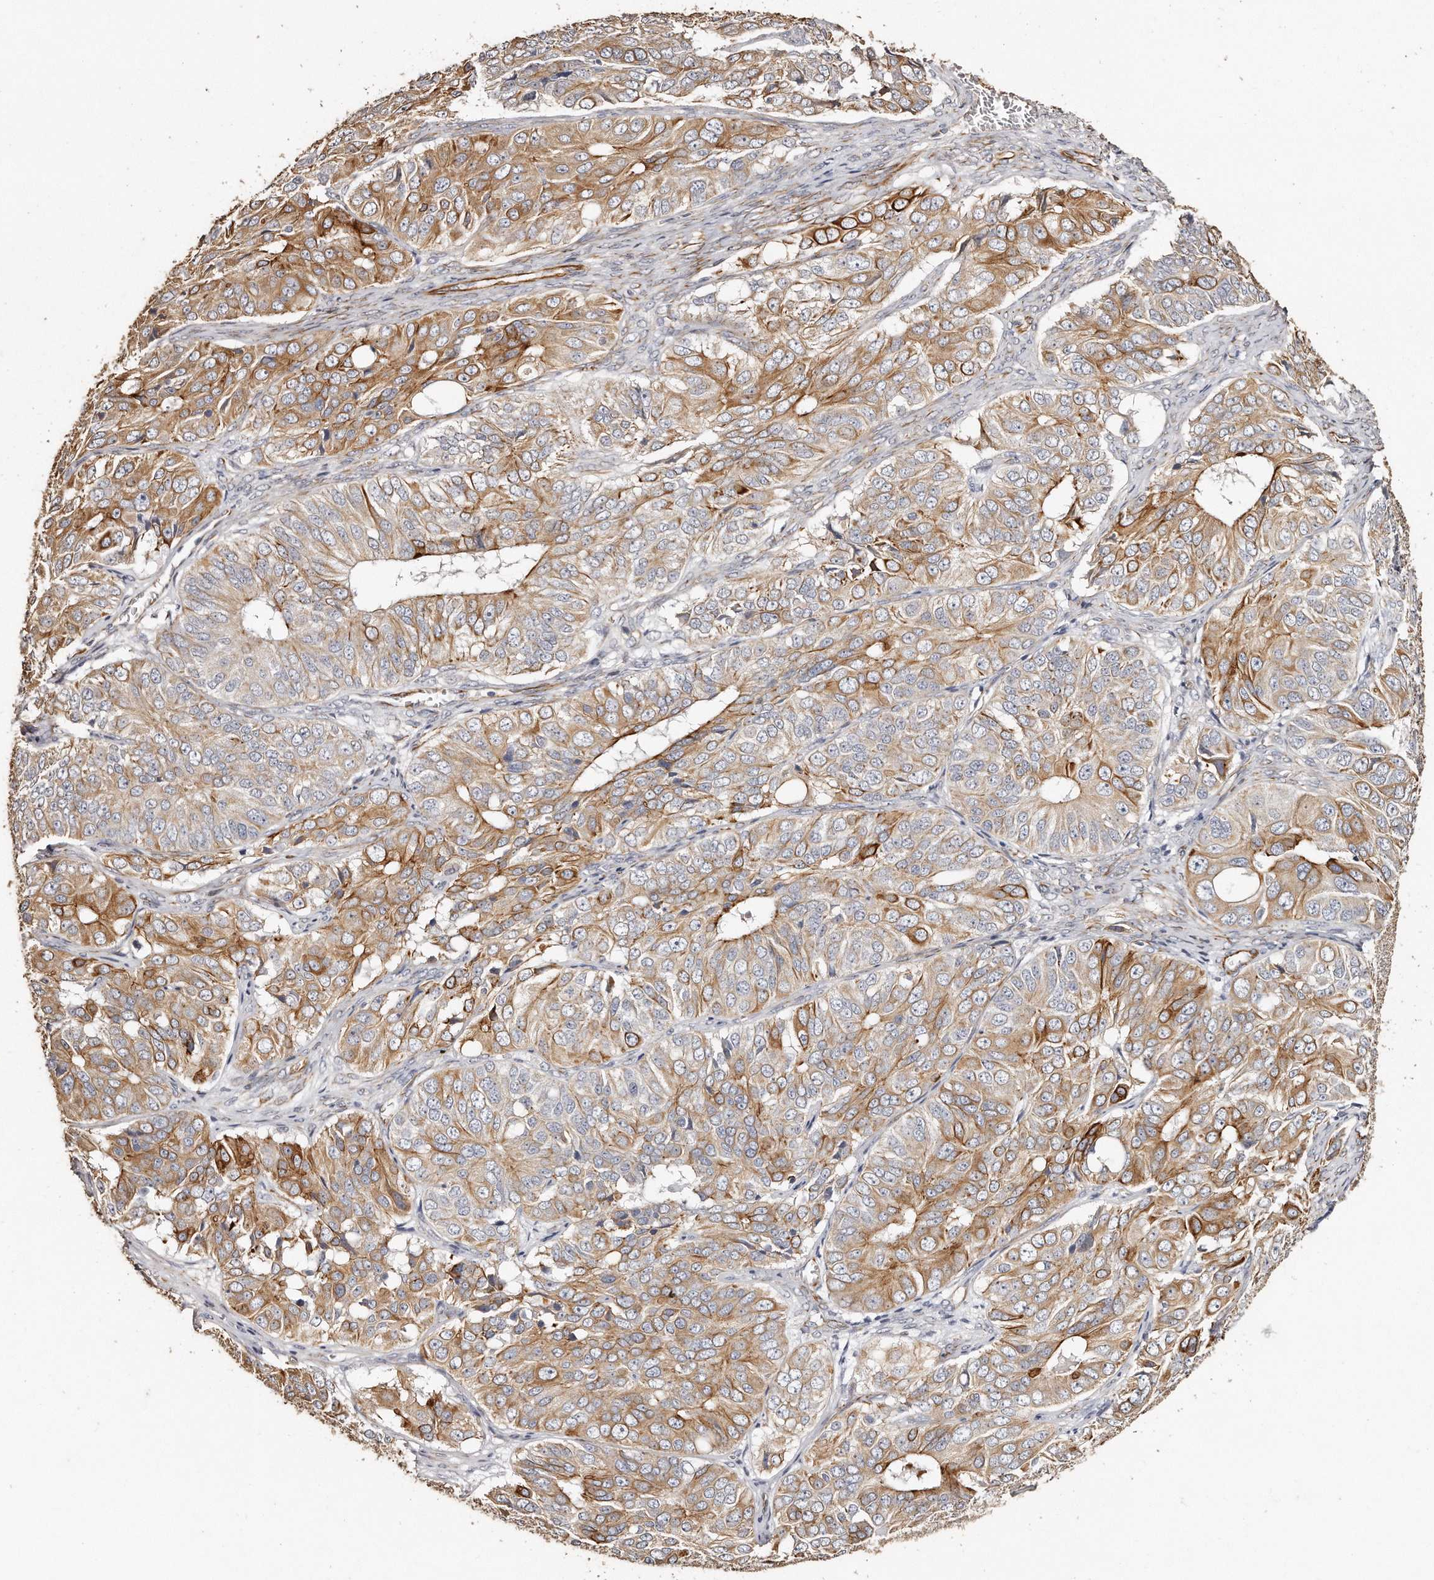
{"staining": {"intensity": "moderate", "quantity": ">75%", "location": "cytoplasmic/membranous"}, "tissue": "ovarian cancer", "cell_type": "Tumor cells", "image_type": "cancer", "snomed": [{"axis": "morphology", "description": "Carcinoma, endometroid"}, {"axis": "topography", "description": "Ovary"}], "caption": "Immunohistochemistry (DAB (3,3'-diaminobenzidine)) staining of ovarian endometroid carcinoma reveals moderate cytoplasmic/membranous protein expression in approximately >75% of tumor cells.", "gene": "ZYG11A", "patient": {"sex": "female", "age": 51}}